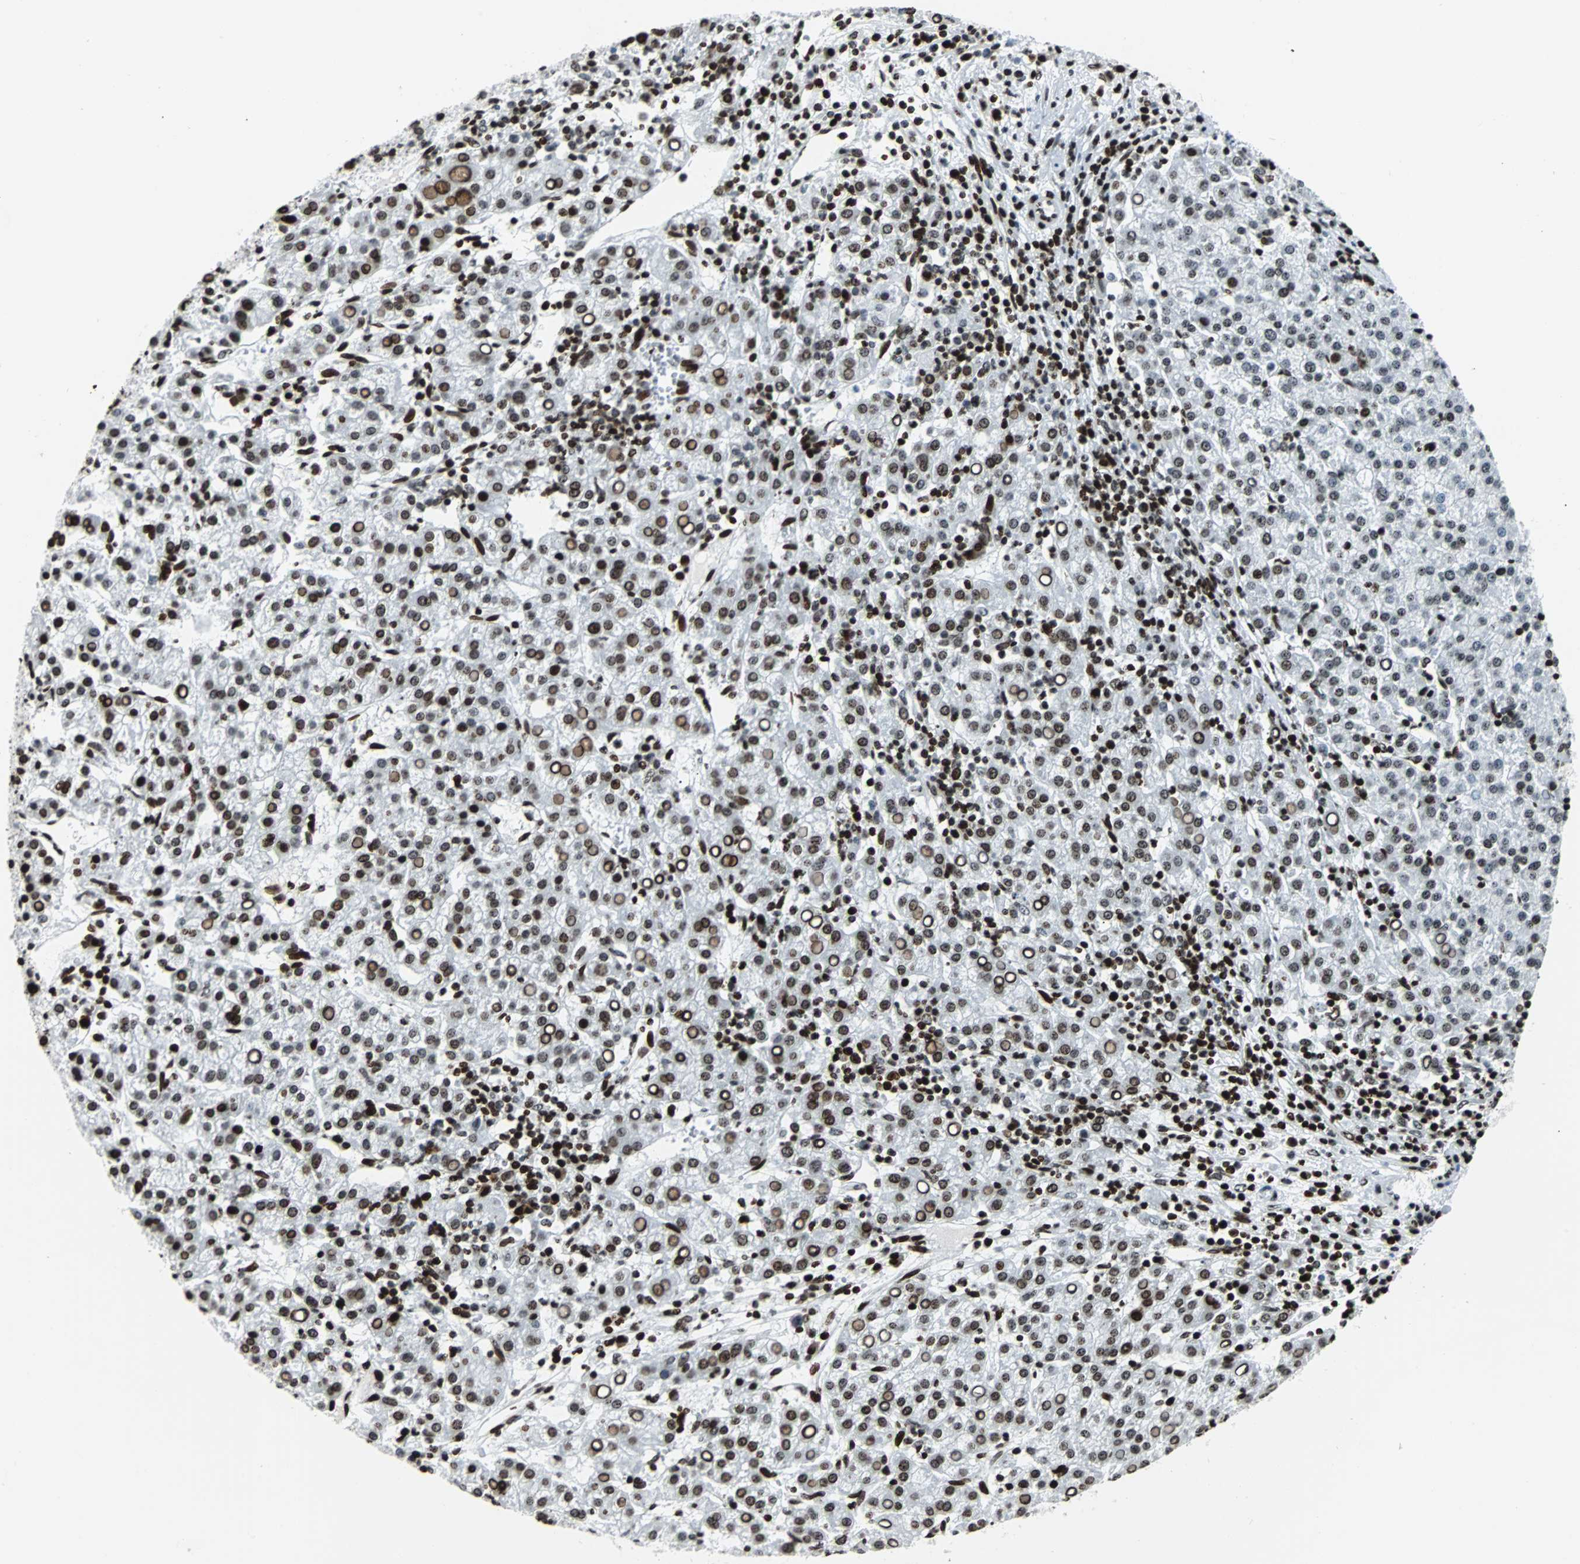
{"staining": {"intensity": "strong", "quantity": ">75%", "location": "nuclear"}, "tissue": "liver cancer", "cell_type": "Tumor cells", "image_type": "cancer", "snomed": [{"axis": "morphology", "description": "Carcinoma, Hepatocellular, NOS"}, {"axis": "topography", "description": "Liver"}], "caption": "IHC of liver cancer (hepatocellular carcinoma) reveals high levels of strong nuclear expression in approximately >75% of tumor cells. (DAB (3,3'-diaminobenzidine) IHC, brown staining for protein, blue staining for nuclei).", "gene": "ZNF131", "patient": {"sex": "female", "age": 58}}